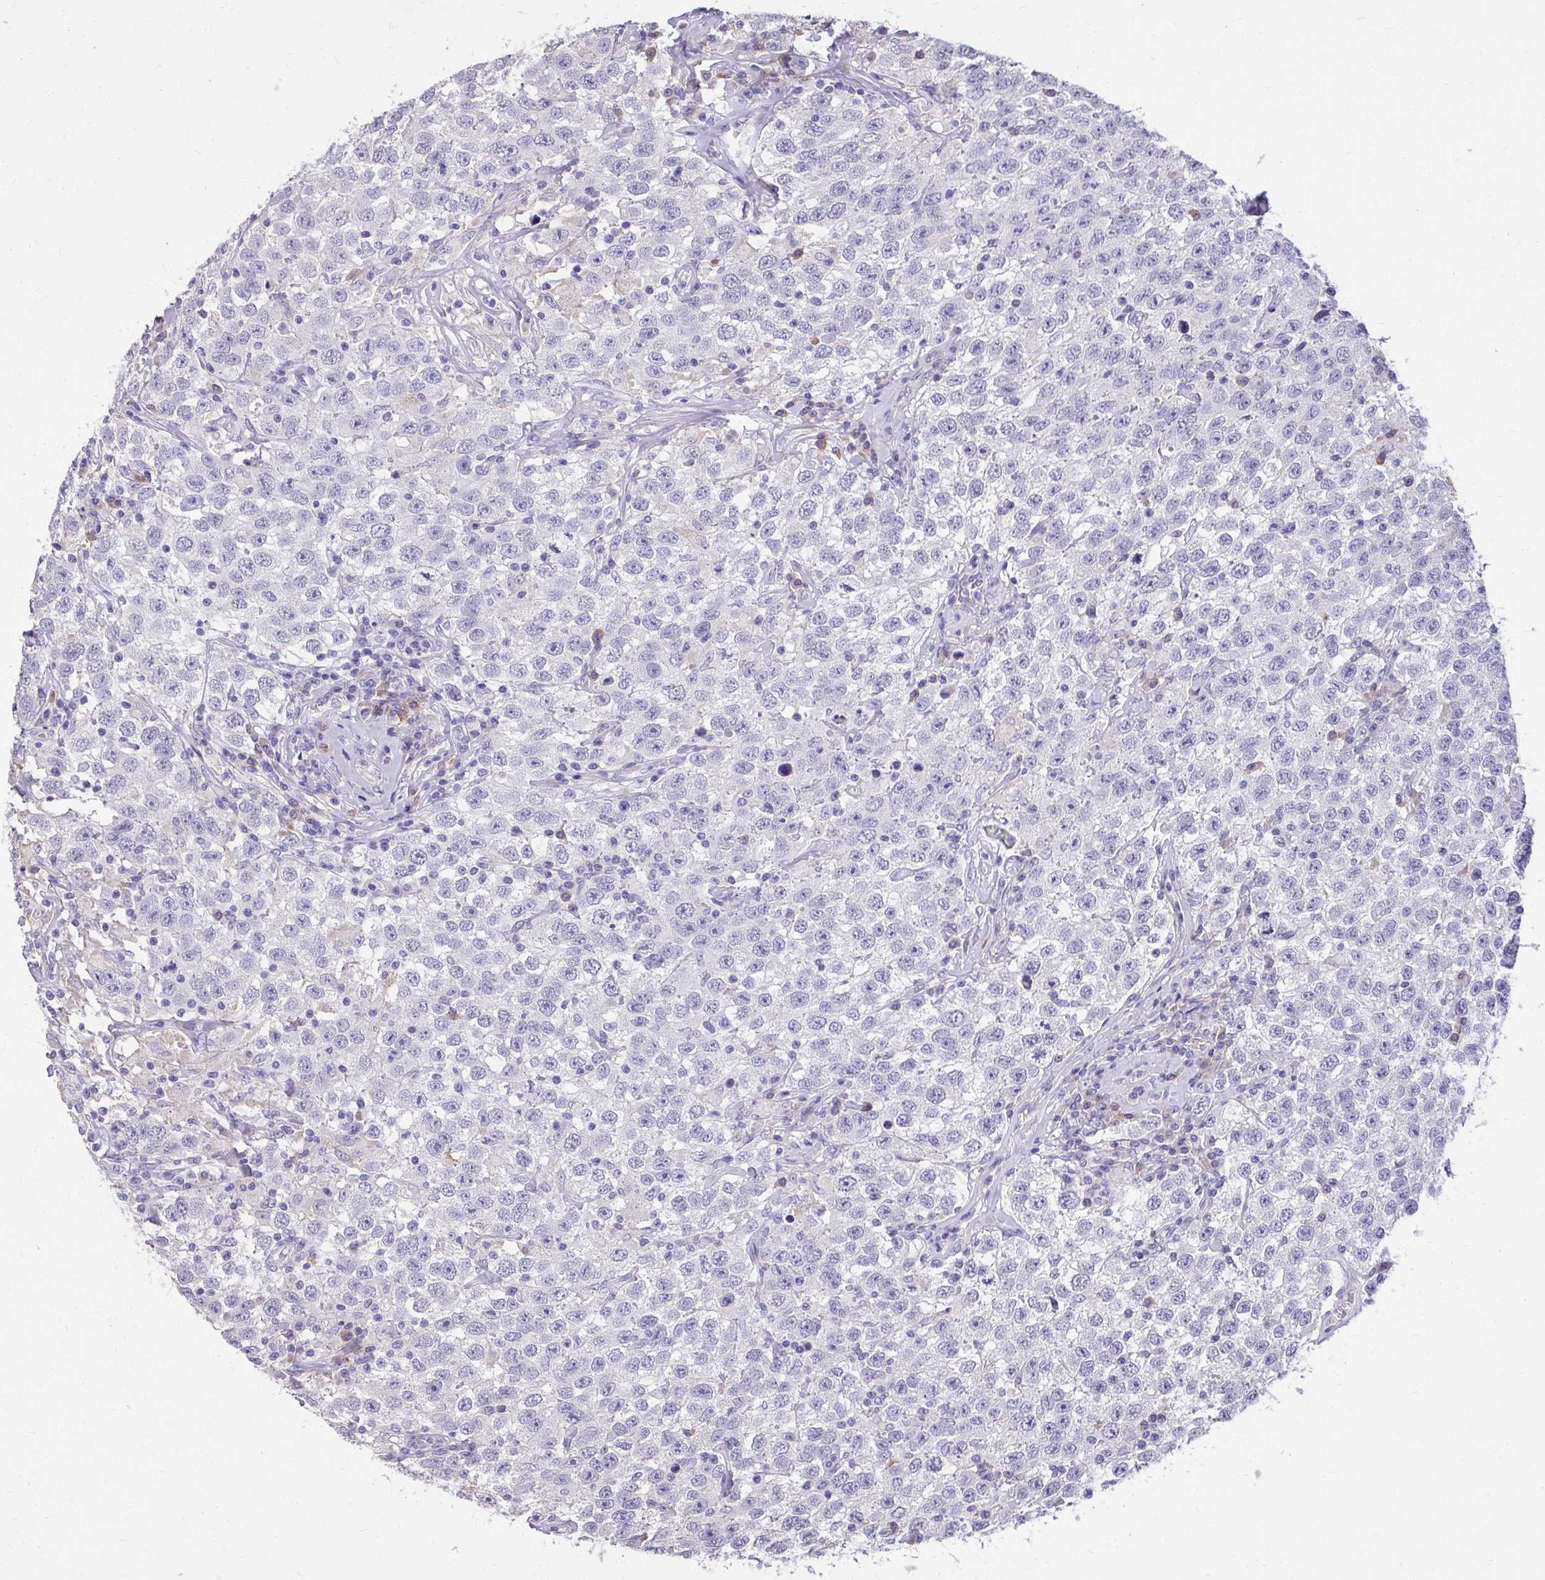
{"staining": {"intensity": "negative", "quantity": "none", "location": "none"}, "tissue": "testis cancer", "cell_type": "Tumor cells", "image_type": "cancer", "snomed": [{"axis": "morphology", "description": "Seminoma, NOS"}, {"axis": "topography", "description": "Testis"}], "caption": "This micrograph is of seminoma (testis) stained with immunohistochemistry (IHC) to label a protein in brown with the nuclei are counter-stained blue. There is no staining in tumor cells.", "gene": "EPB41L1", "patient": {"sex": "male", "age": 41}}